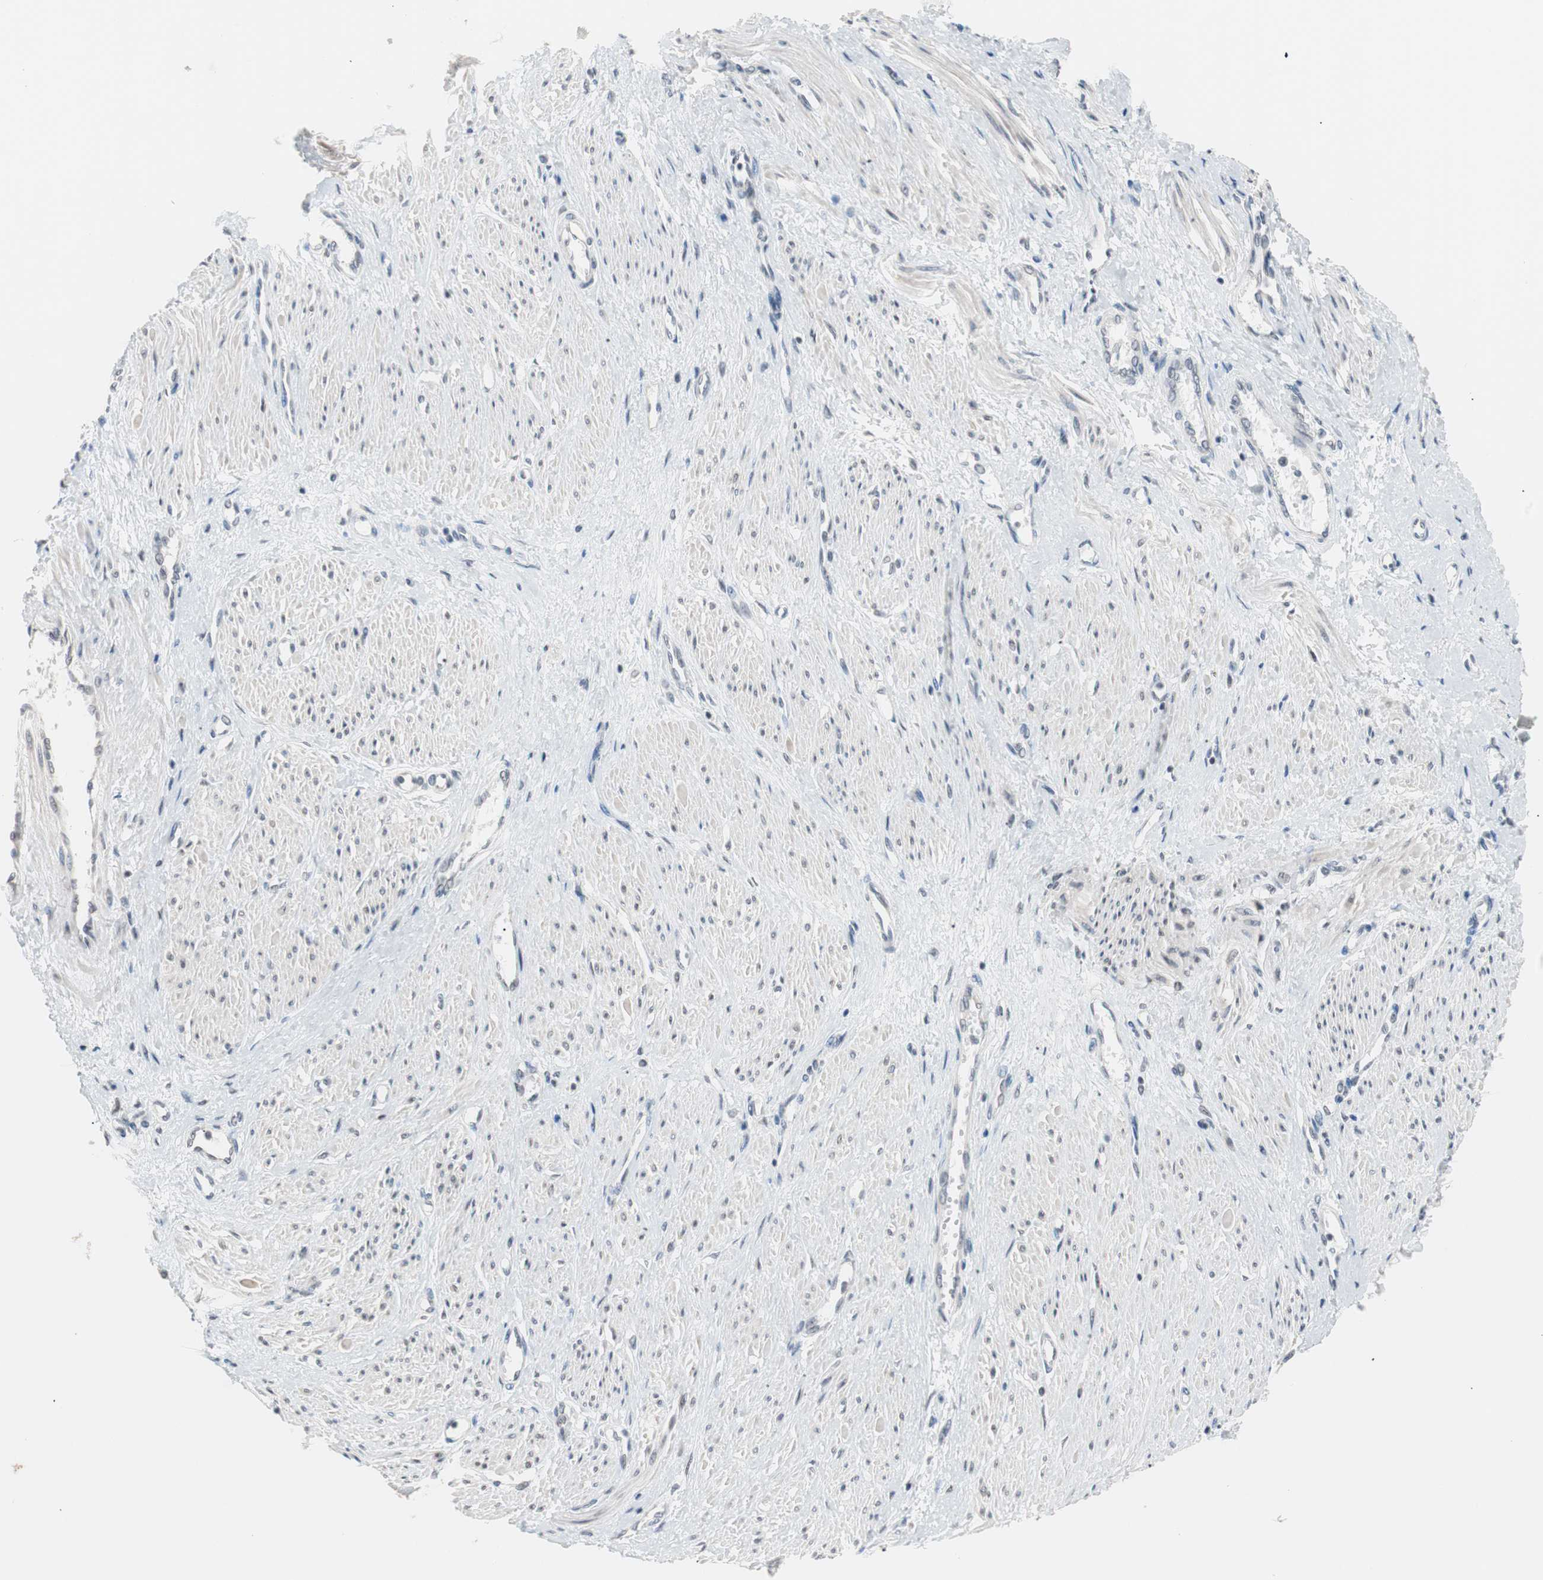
{"staining": {"intensity": "negative", "quantity": "none", "location": "none"}, "tissue": "smooth muscle", "cell_type": "Smooth muscle cells", "image_type": "normal", "snomed": [{"axis": "morphology", "description": "Normal tissue, NOS"}, {"axis": "topography", "description": "Smooth muscle"}, {"axis": "topography", "description": "Uterus"}], "caption": "Immunohistochemistry micrograph of unremarkable smooth muscle: smooth muscle stained with DAB reveals no significant protein positivity in smooth muscle cells.", "gene": "LIG3", "patient": {"sex": "female", "age": 39}}